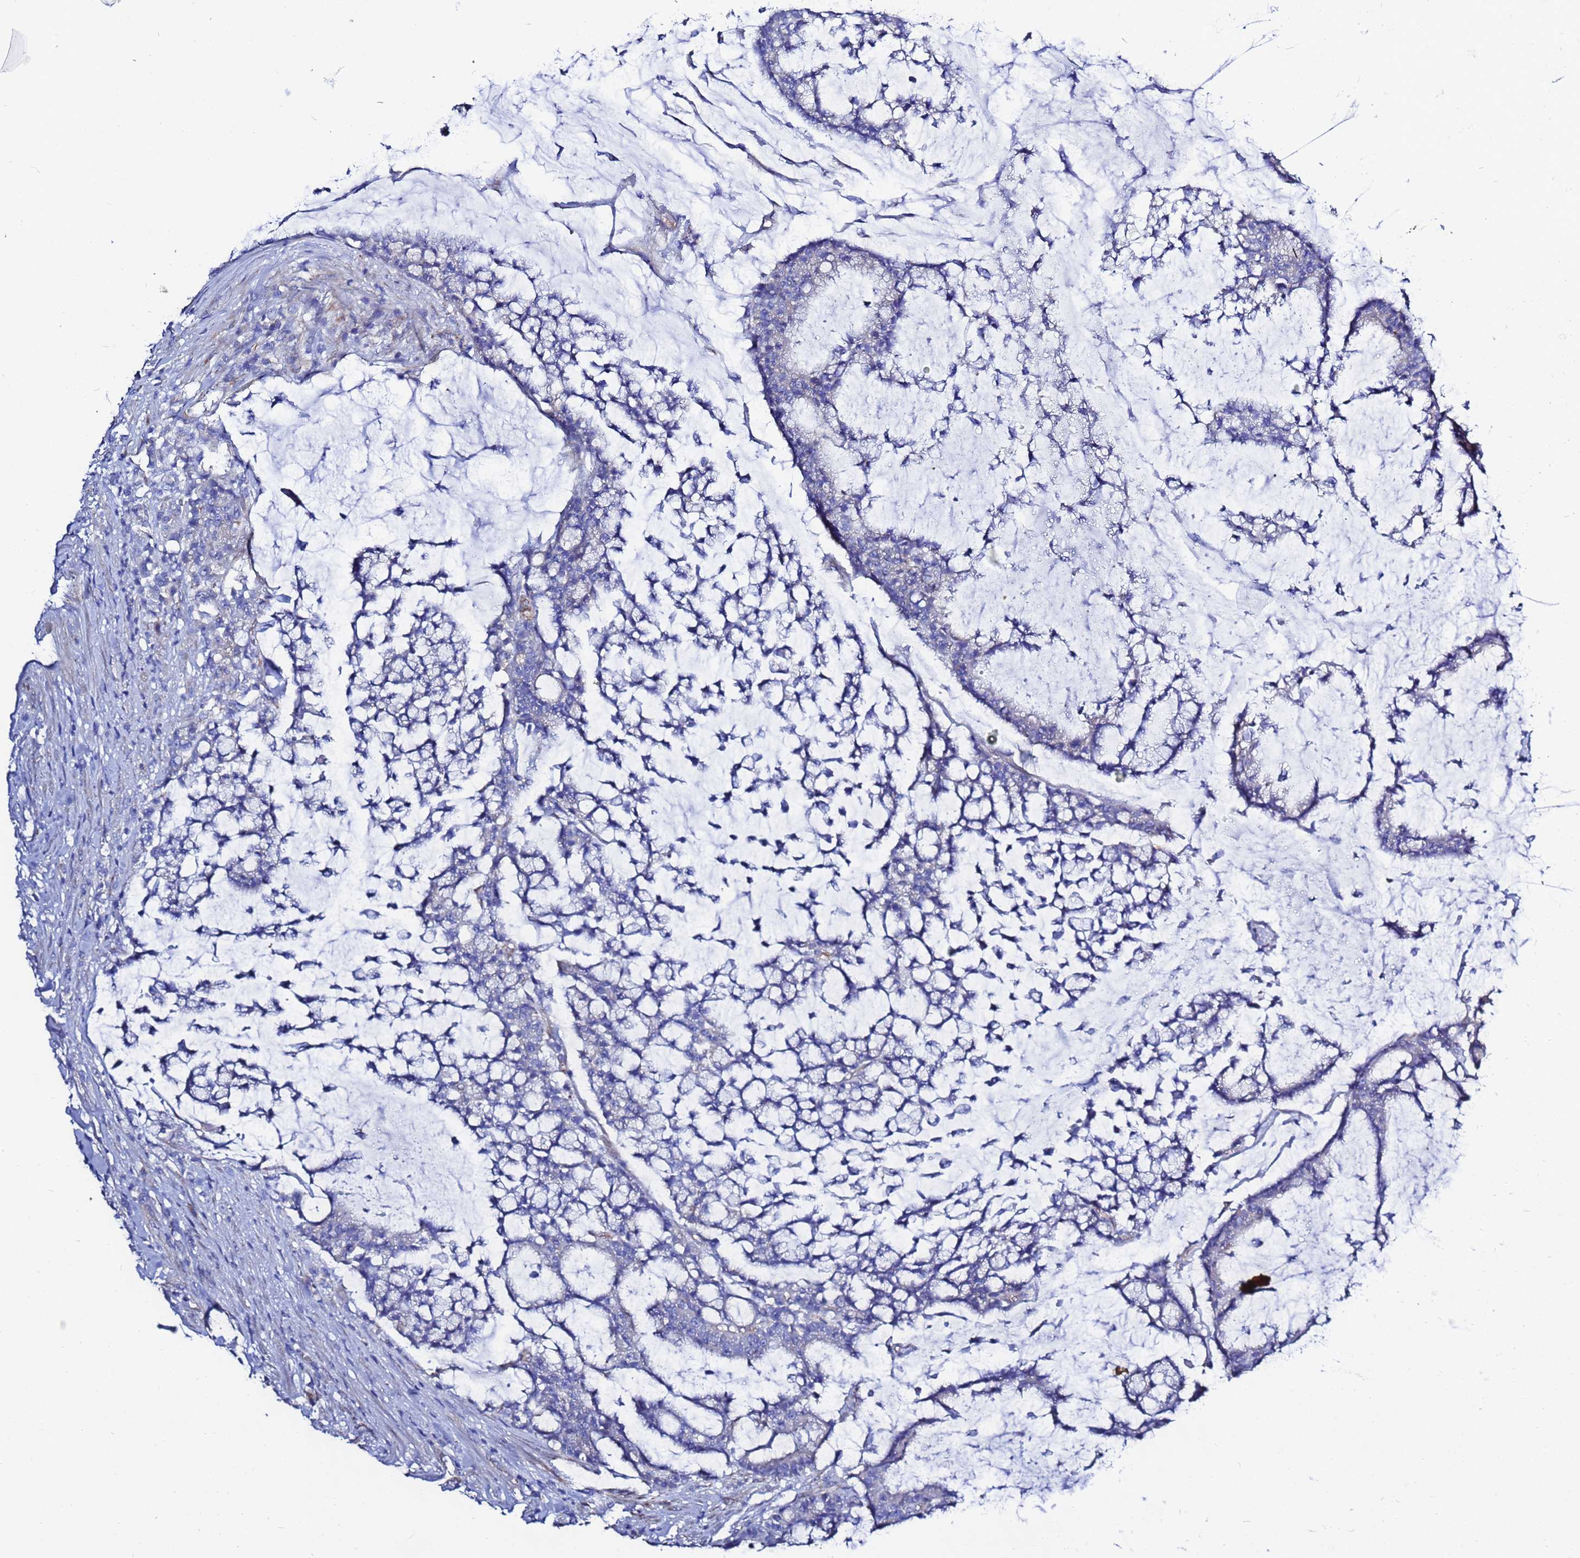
{"staining": {"intensity": "weak", "quantity": "25%-75%", "location": "cytoplasmic/membranous"}, "tissue": "colorectal cancer", "cell_type": "Tumor cells", "image_type": "cancer", "snomed": [{"axis": "morphology", "description": "Adenocarcinoma, NOS"}, {"axis": "topography", "description": "Colon"}], "caption": "Adenocarcinoma (colorectal) stained with DAB (3,3'-diaminobenzidine) immunohistochemistry reveals low levels of weak cytoplasmic/membranous positivity in about 25%-75% of tumor cells. (Stains: DAB in brown, nuclei in blue, Microscopy: brightfield microscopy at high magnification).", "gene": "FAHD2A", "patient": {"sex": "female", "age": 84}}